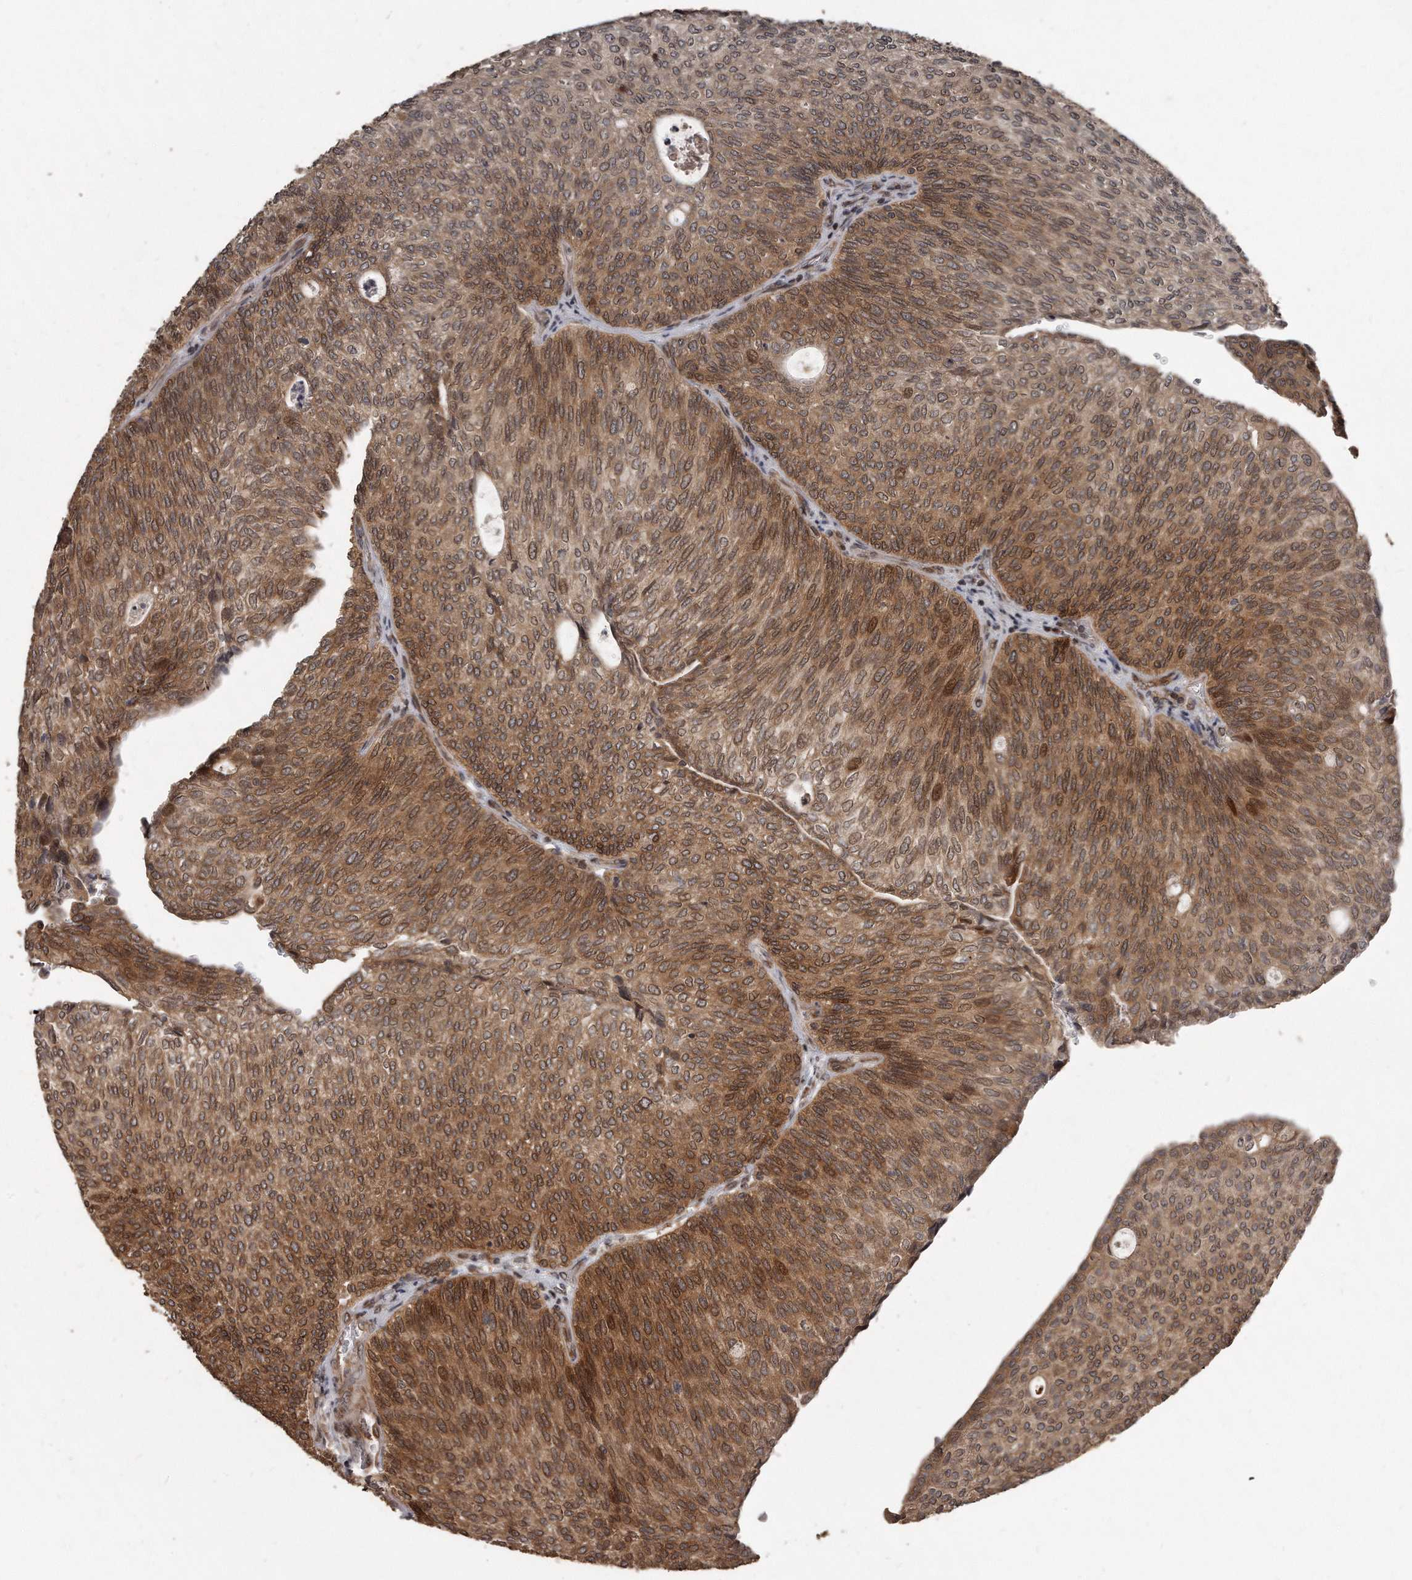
{"staining": {"intensity": "moderate", "quantity": ">75%", "location": "cytoplasmic/membranous,nuclear"}, "tissue": "urothelial cancer", "cell_type": "Tumor cells", "image_type": "cancer", "snomed": [{"axis": "morphology", "description": "Urothelial carcinoma, Low grade"}, {"axis": "topography", "description": "Urinary bladder"}], "caption": "Moderate cytoplasmic/membranous and nuclear expression for a protein is appreciated in approximately >75% of tumor cells of urothelial cancer using immunohistochemistry (IHC).", "gene": "GCH1", "patient": {"sex": "female", "age": 79}}